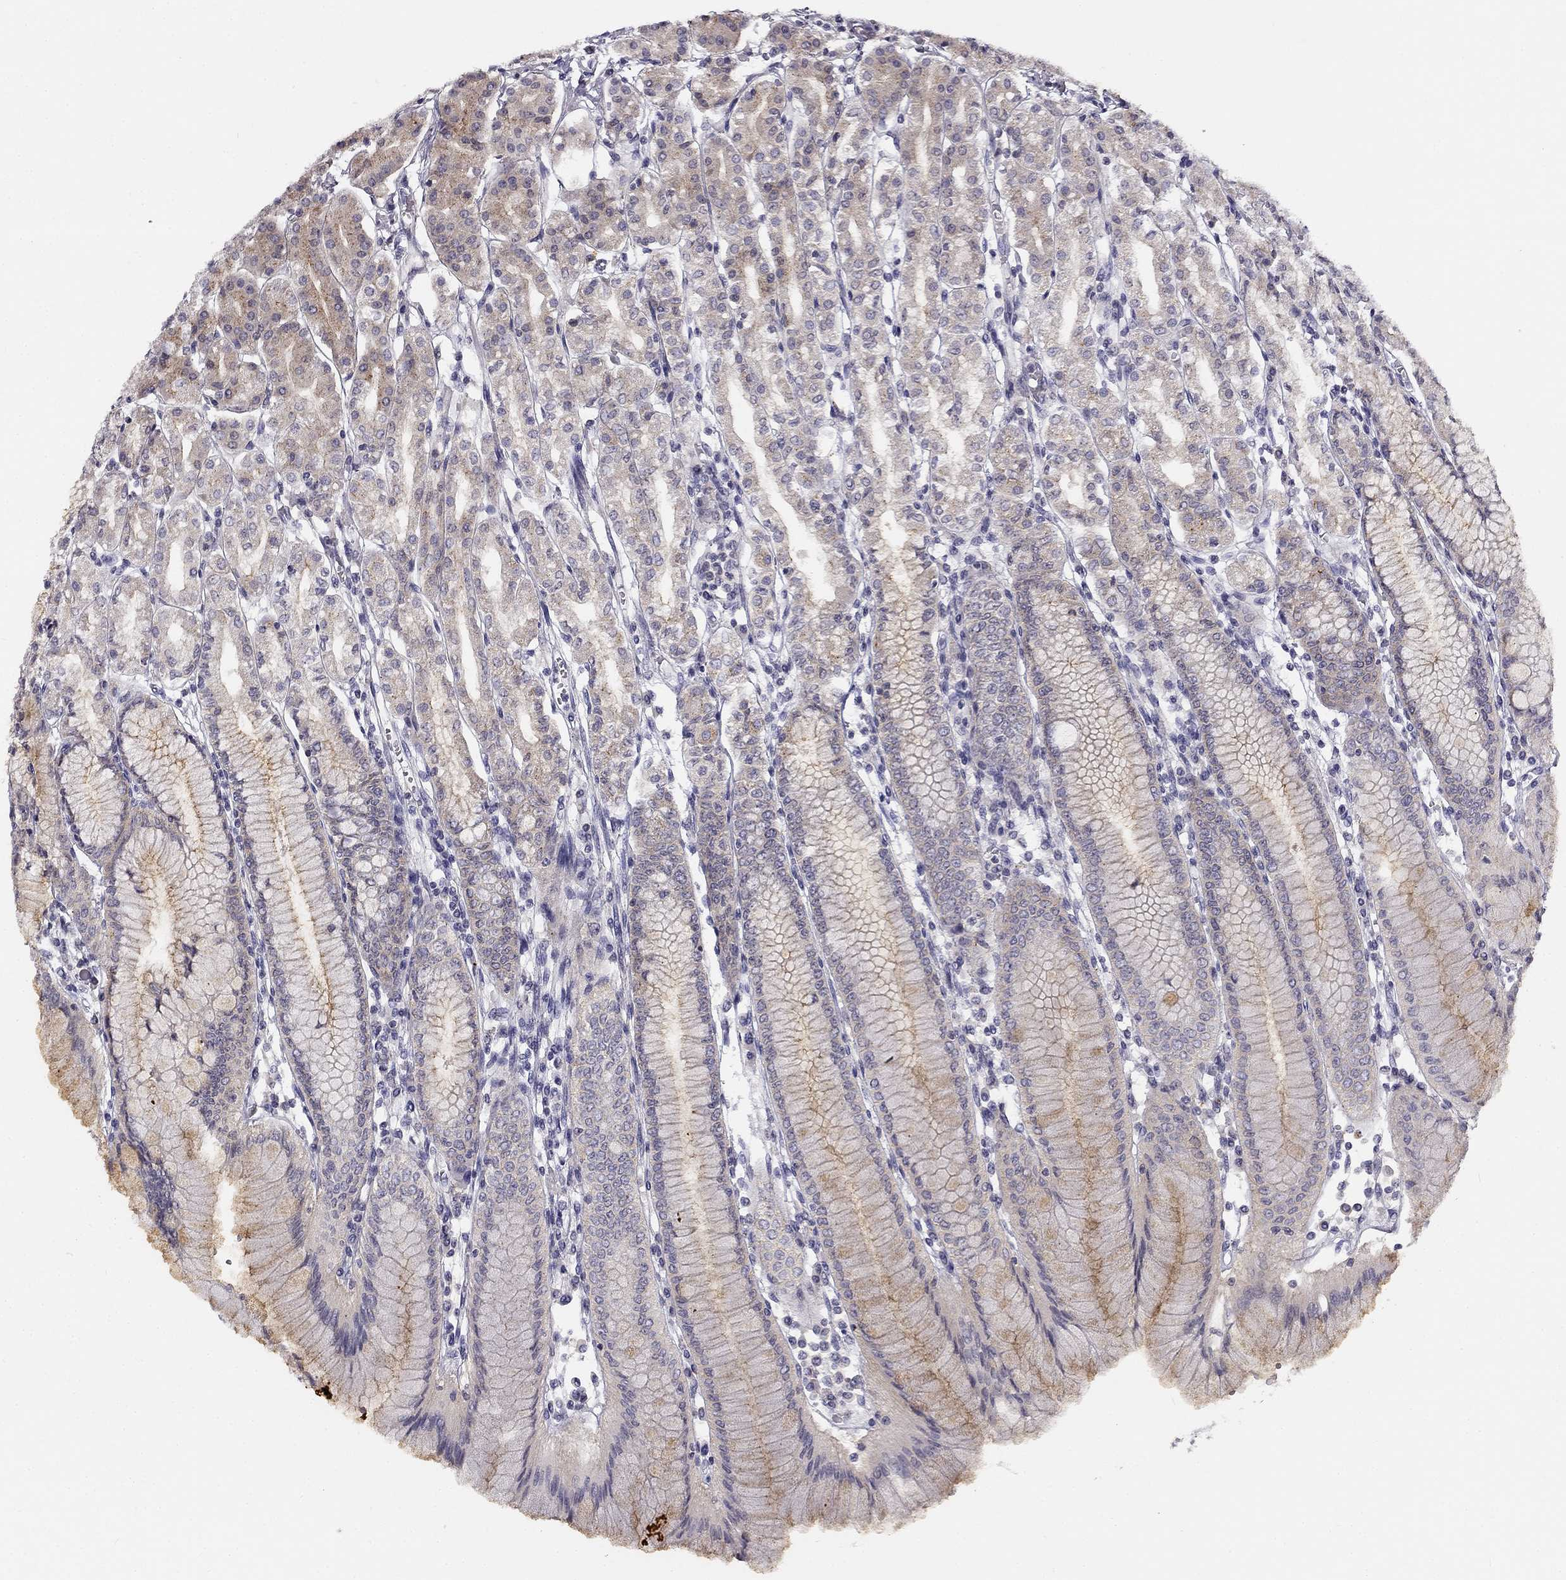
{"staining": {"intensity": "strong", "quantity": "<25%", "location": "cytoplasmic/membranous"}, "tissue": "stomach", "cell_type": "Glandular cells", "image_type": "normal", "snomed": [{"axis": "morphology", "description": "Normal tissue, NOS"}, {"axis": "topography", "description": "Skeletal muscle"}, {"axis": "topography", "description": "Stomach"}], "caption": "Immunohistochemical staining of benign human stomach shows medium levels of strong cytoplasmic/membranous positivity in approximately <25% of glandular cells.", "gene": "CNR1", "patient": {"sex": "female", "age": 57}}